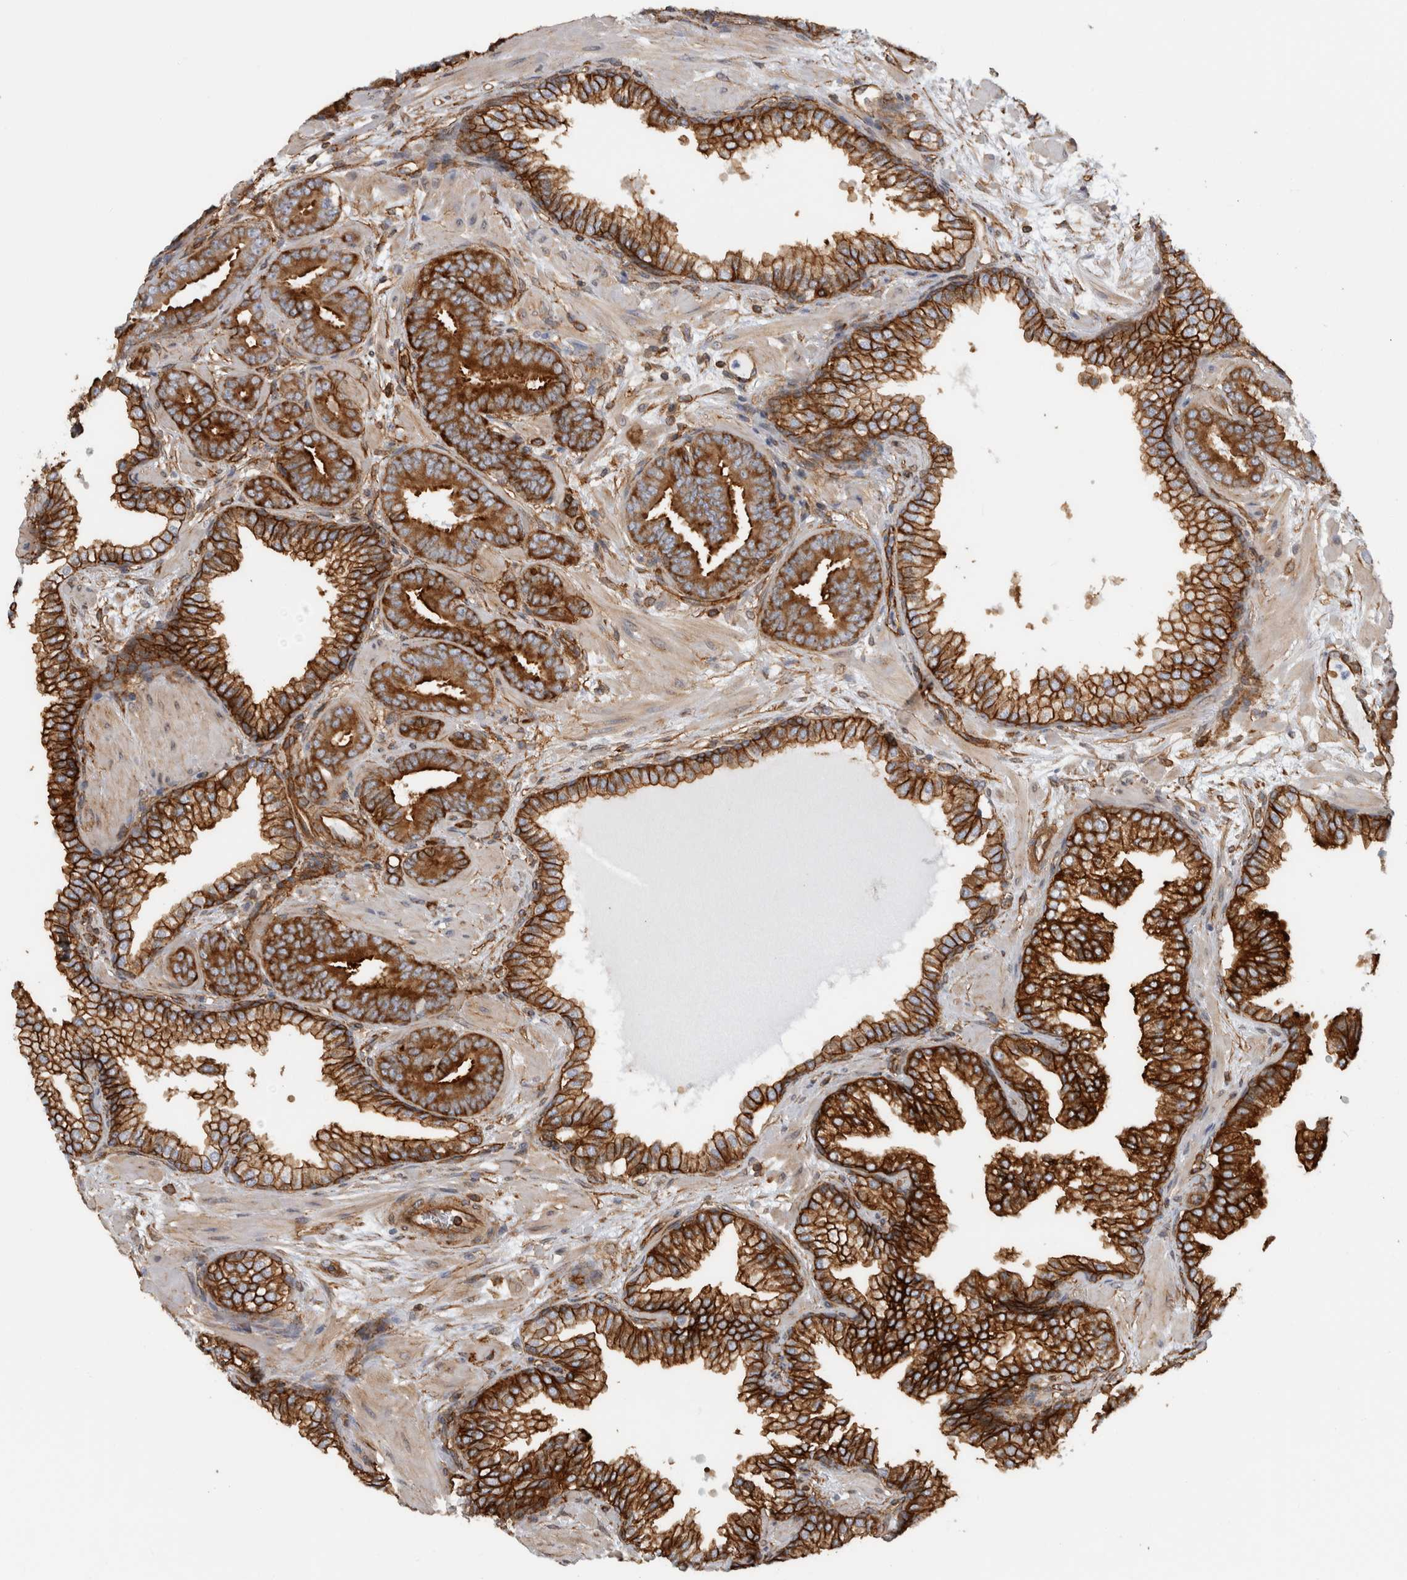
{"staining": {"intensity": "strong", "quantity": ">75%", "location": "cytoplasmic/membranous"}, "tissue": "prostate cancer", "cell_type": "Tumor cells", "image_type": "cancer", "snomed": [{"axis": "morphology", "description": "Adenocarcinoma, Low grade"}, {"axis": "topography", "description": "Prostate"}], "caption": "IHC histopathology image of neoplastic tissue: human prostate cancer (low-grade adenocarcinoma) stained using immunohistochemistry (IHC) exhibits high levels of strong protein expression localized specifically in the cytoplasmic/membranous of tumor cells, appearing as a cytoplasmic/membranous brown color.", "gene": "AHNAK", "patient": {"sex": "male", "age": 62}}